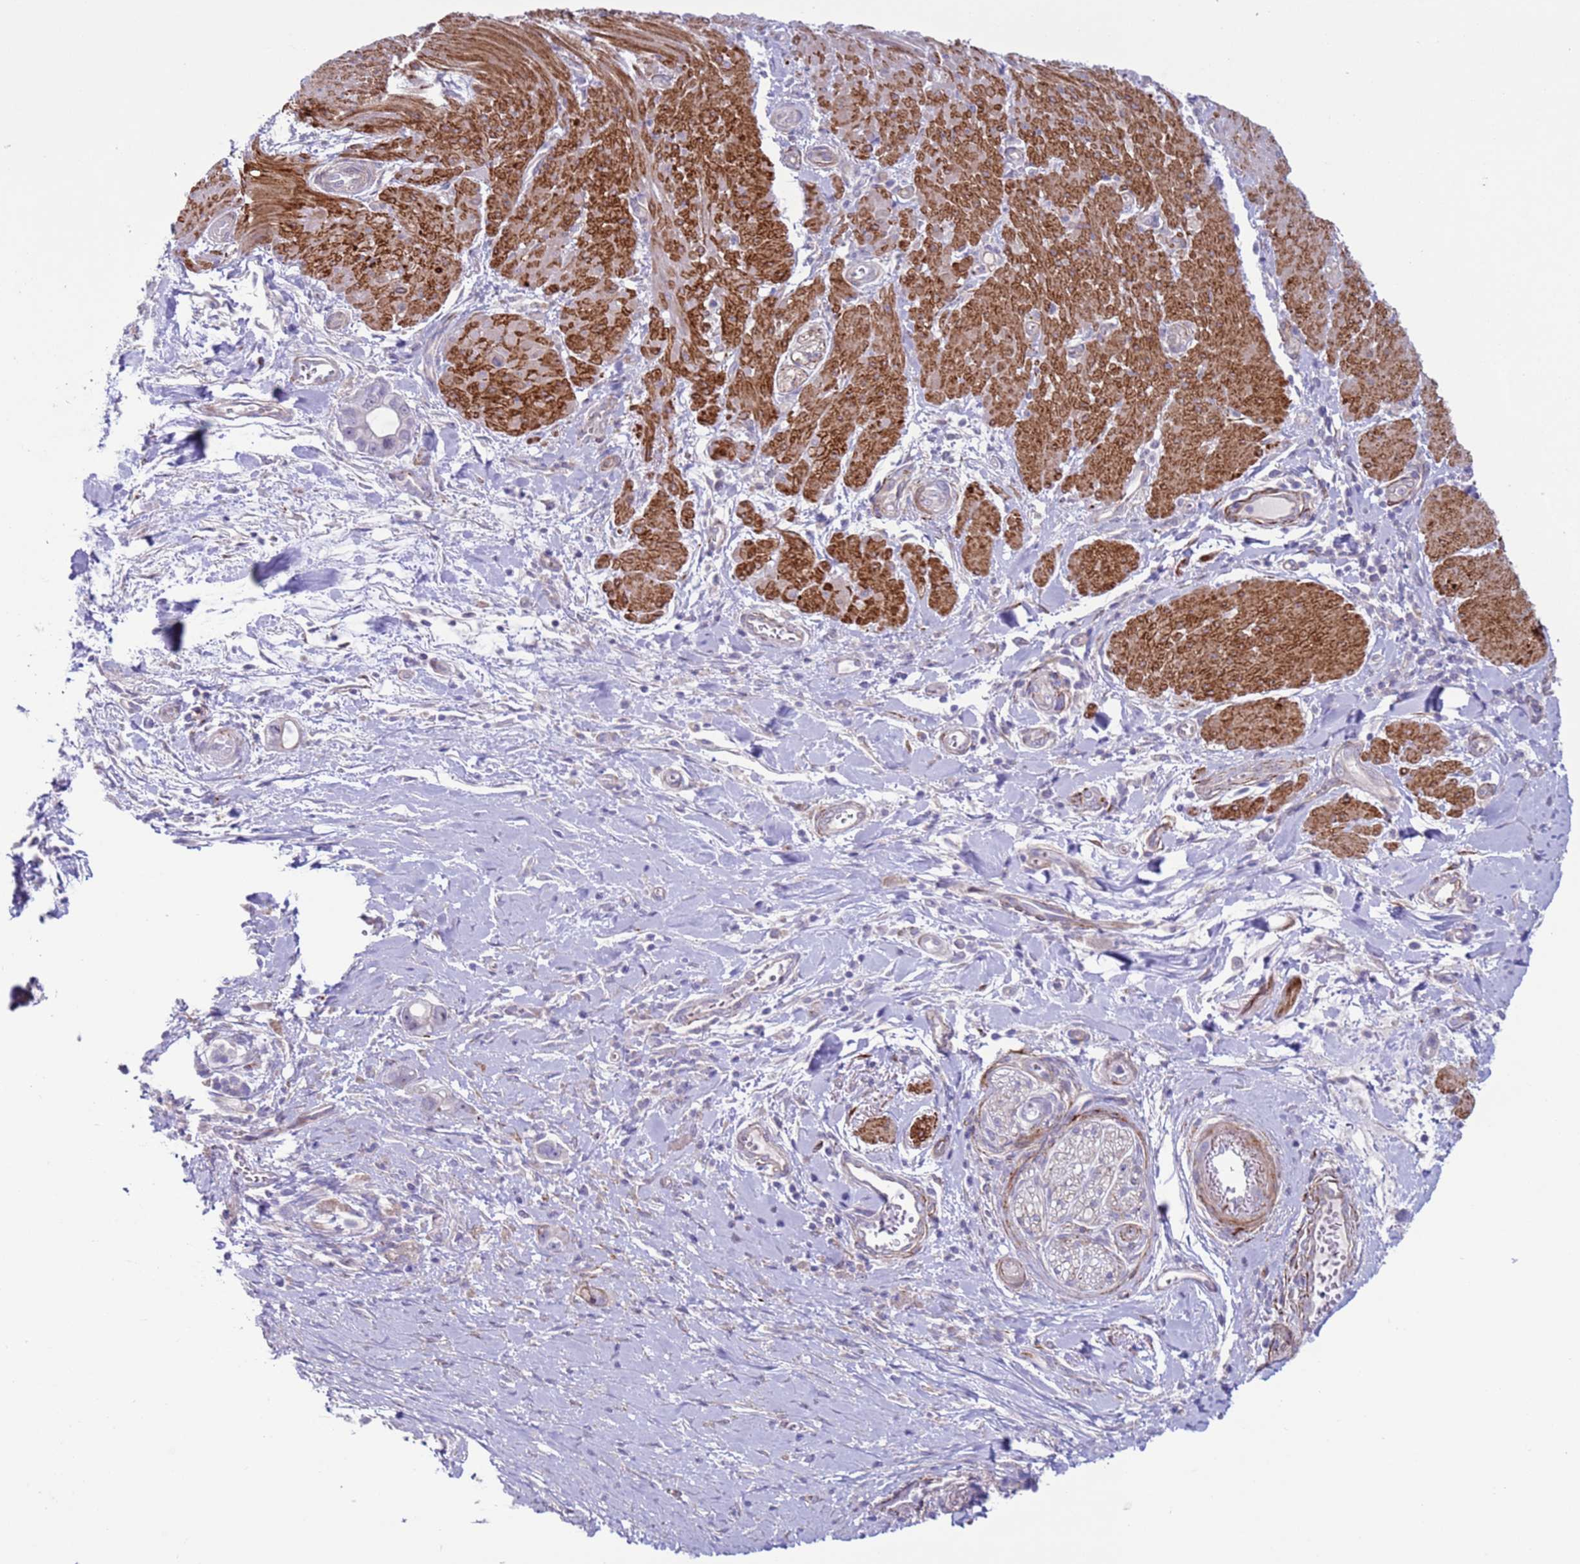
{"staining": {"intensity": "negative", "quantity": "none", "location": "none"}, "tissue": "pancreatic cancer", "cell_type": "Tumor cells", "image_type": "cancer", "snomed": [{"axis": "morphology", "description": "Adenocarcinoma, NOS"}, {"axis": "topography", "description": "Pancreas"}], "caption": "This is an immunohistochemistry (IHC) micrograph of human pancreatic cancer. There is no positivity in tumor cells.", "gene": "HEATR1", "patient": {"sex": "male", "age": 68}}